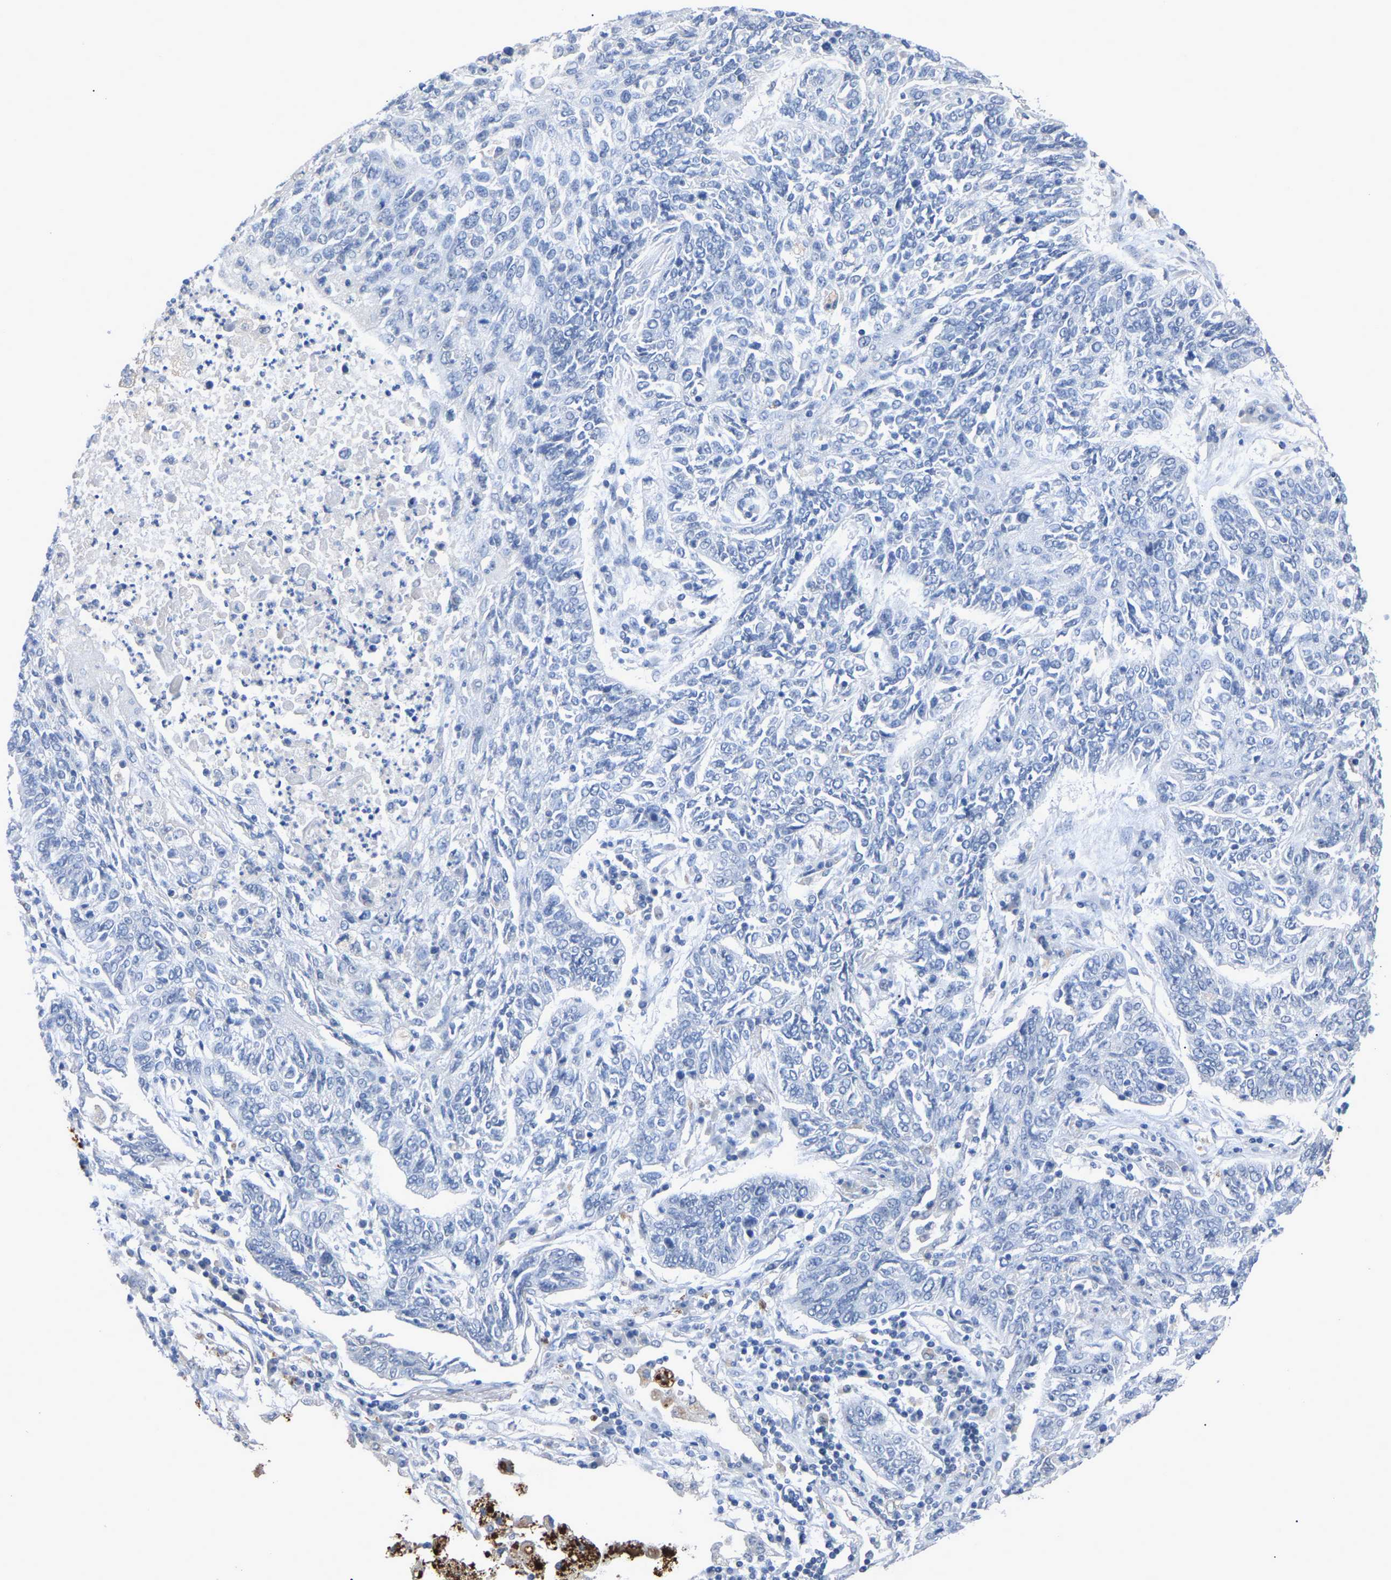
{"staining": {"intensity": "negative", "quantity": "none", "location": "none"}, "tissue": "lung cancer", "cell_type": "Tumor cells", "image_type": "cancer", "snomed": [{"axis": "morphology", "description": "Normal tissue, NOS"}, {"axis": "morphology", "description": "Squamous cell carcinoma, NOS"}, {"axis": "topography", "description": "Cartilage tissue"}, {"axis": "topography", "description": "Bronchus"}, {"axis": "topography", "description": "Lung"}], "caption": "Immunohistochemistry of human lung cancer reveals no staining in tumor cells. (Immunohistochemistry (ihc), brightfield microscopy, high magnification).", "gene": "SMPD2", "patient": {"sex": "female", "age": 49}}